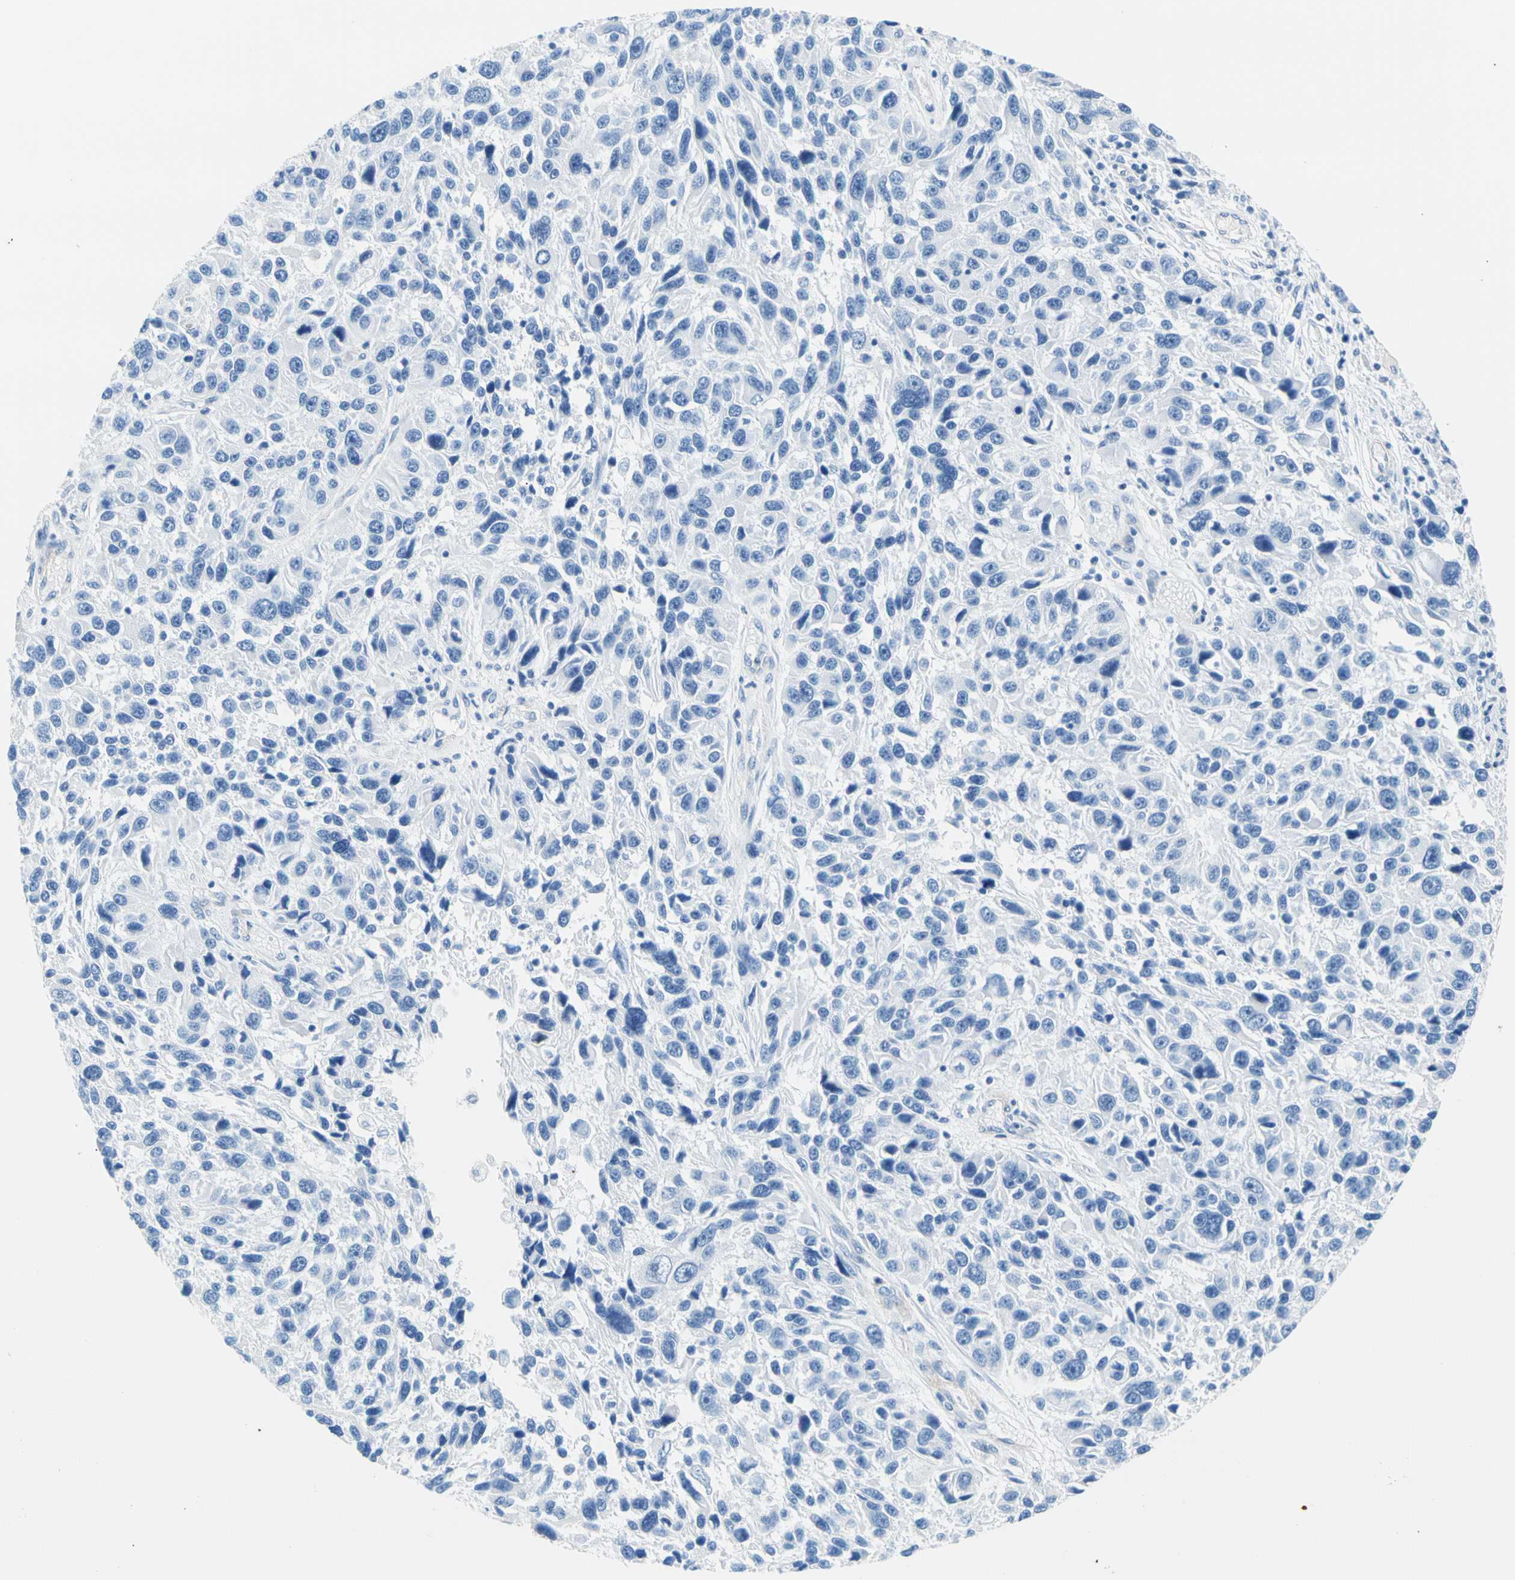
{"staining": {"intensity": "negative", "quantity": "none", "location": "none"}, "tissue": "melanoma", "cell_type": "Tumor cells", "image_type": "cancer", "snomed": [{"axis": "morphology", "description": "Malignant melanoma, NOS"}, {"axis": "topography", "description": "Skin"}], "caption": "Immunohistochemistry of malignant melanoma exhibits no positivity in tumor cells. (Immunohistochemistry (ihc), brightfield microscopy, high magnification).", "gene": "CEL", "patient": {"sex": "male", "age": 53}}